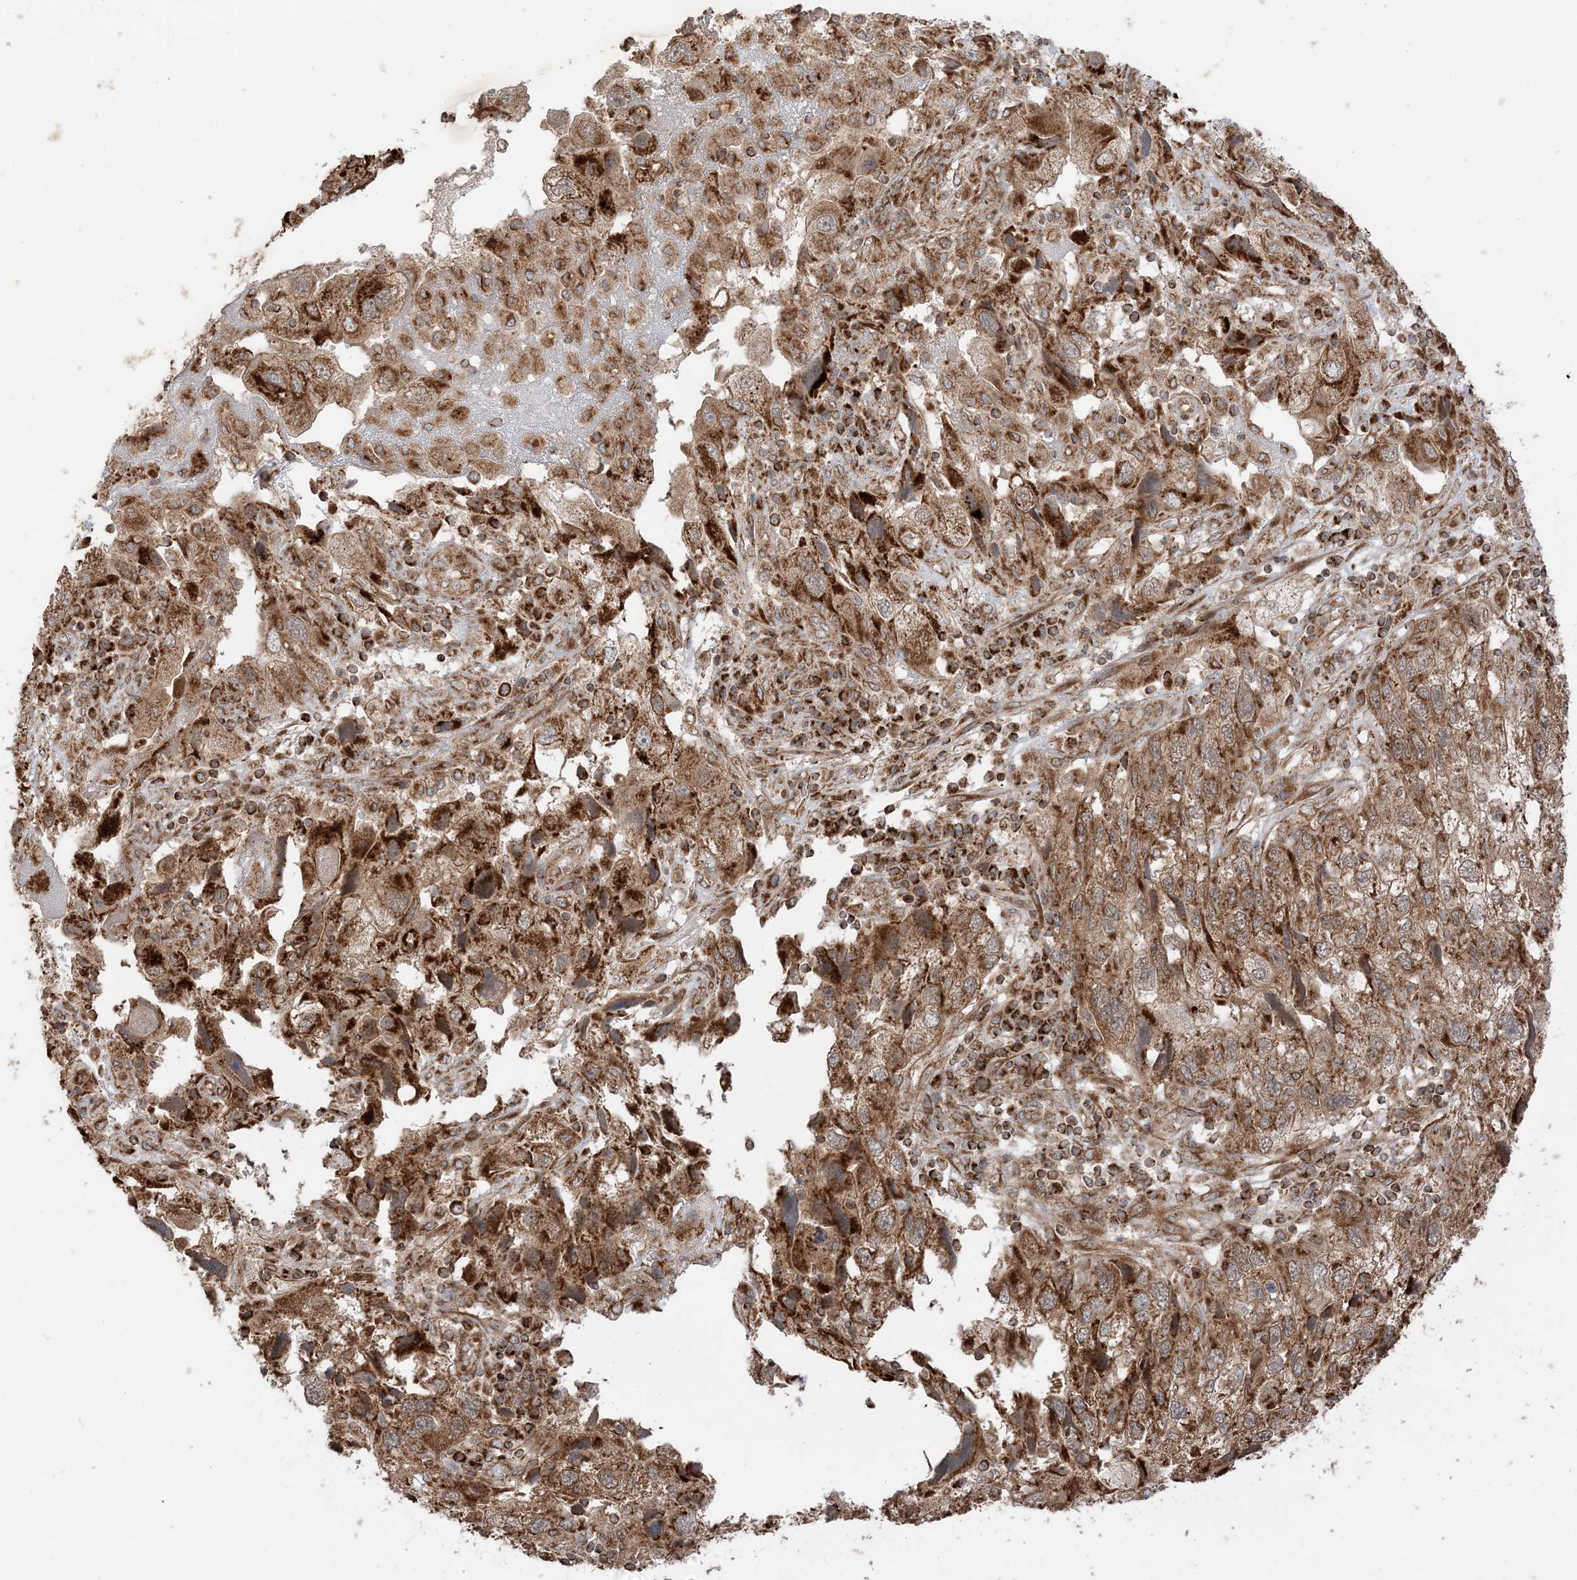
{"staining": {"intensity": "strong", "quantity": ">75%", "location": "cytoplasmic/membranous"}, "tissue": "endometrial cancer", "cell_type": "Tumor cells", "image_type": "cancer", "snomed": [{"axis": "morphology", "description": "Adenocarcinoma, NOS"}, {"axis": "topography", "description": "Endometrium"}], "caption": "This is an image of immunohistochemistry staining of endometrial cancer, which shows strong expression in the cytoplasmic/membranous of tumor cells.", "gene": "N4BP3", "patient": {"sex": "female", "age": 49}}